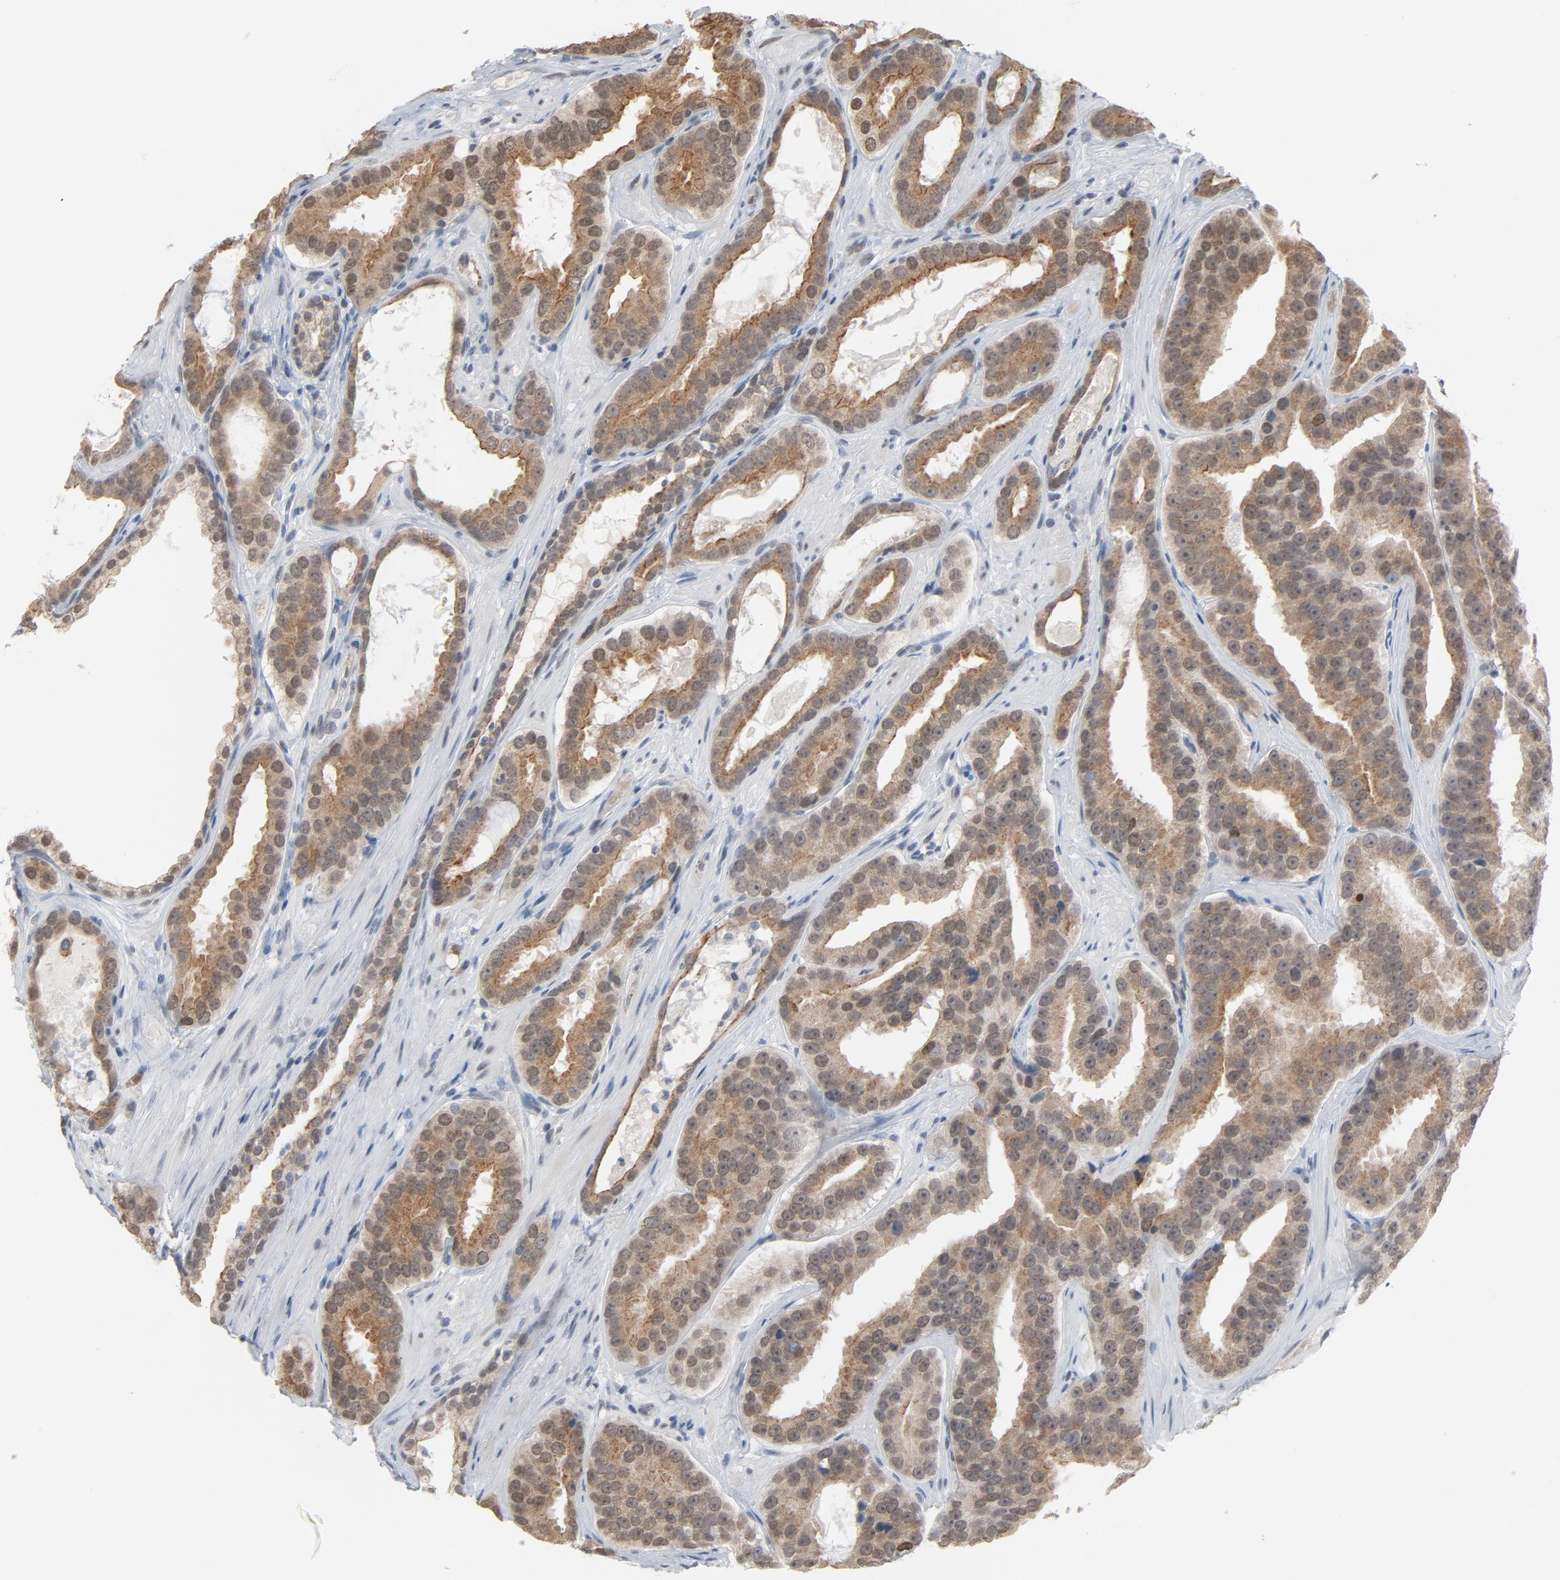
{"staining": {"intensity": "moderate", "quantity": ">75%", "location": "cytoplasmic/membranous"}, "tissue": "prostate cancer", "cell_type": "Tumor cells", "image_type": "cancer", "snomed": [{"axis": "morphology", "description": "Adenocarcinoma, Low grade"}, {"axis": "topography", "description": "Prostate"}], "caption": "There is medium levels of moderate cytoplasmic/membranous positivity in tumor cells of prostate cancer (adenocarcinoma (low-grade)), as demonstrated by immunohistochemical staining (brown color).", "gene": "ITPR3", "patient": {"sex": "male", "age": 59}}